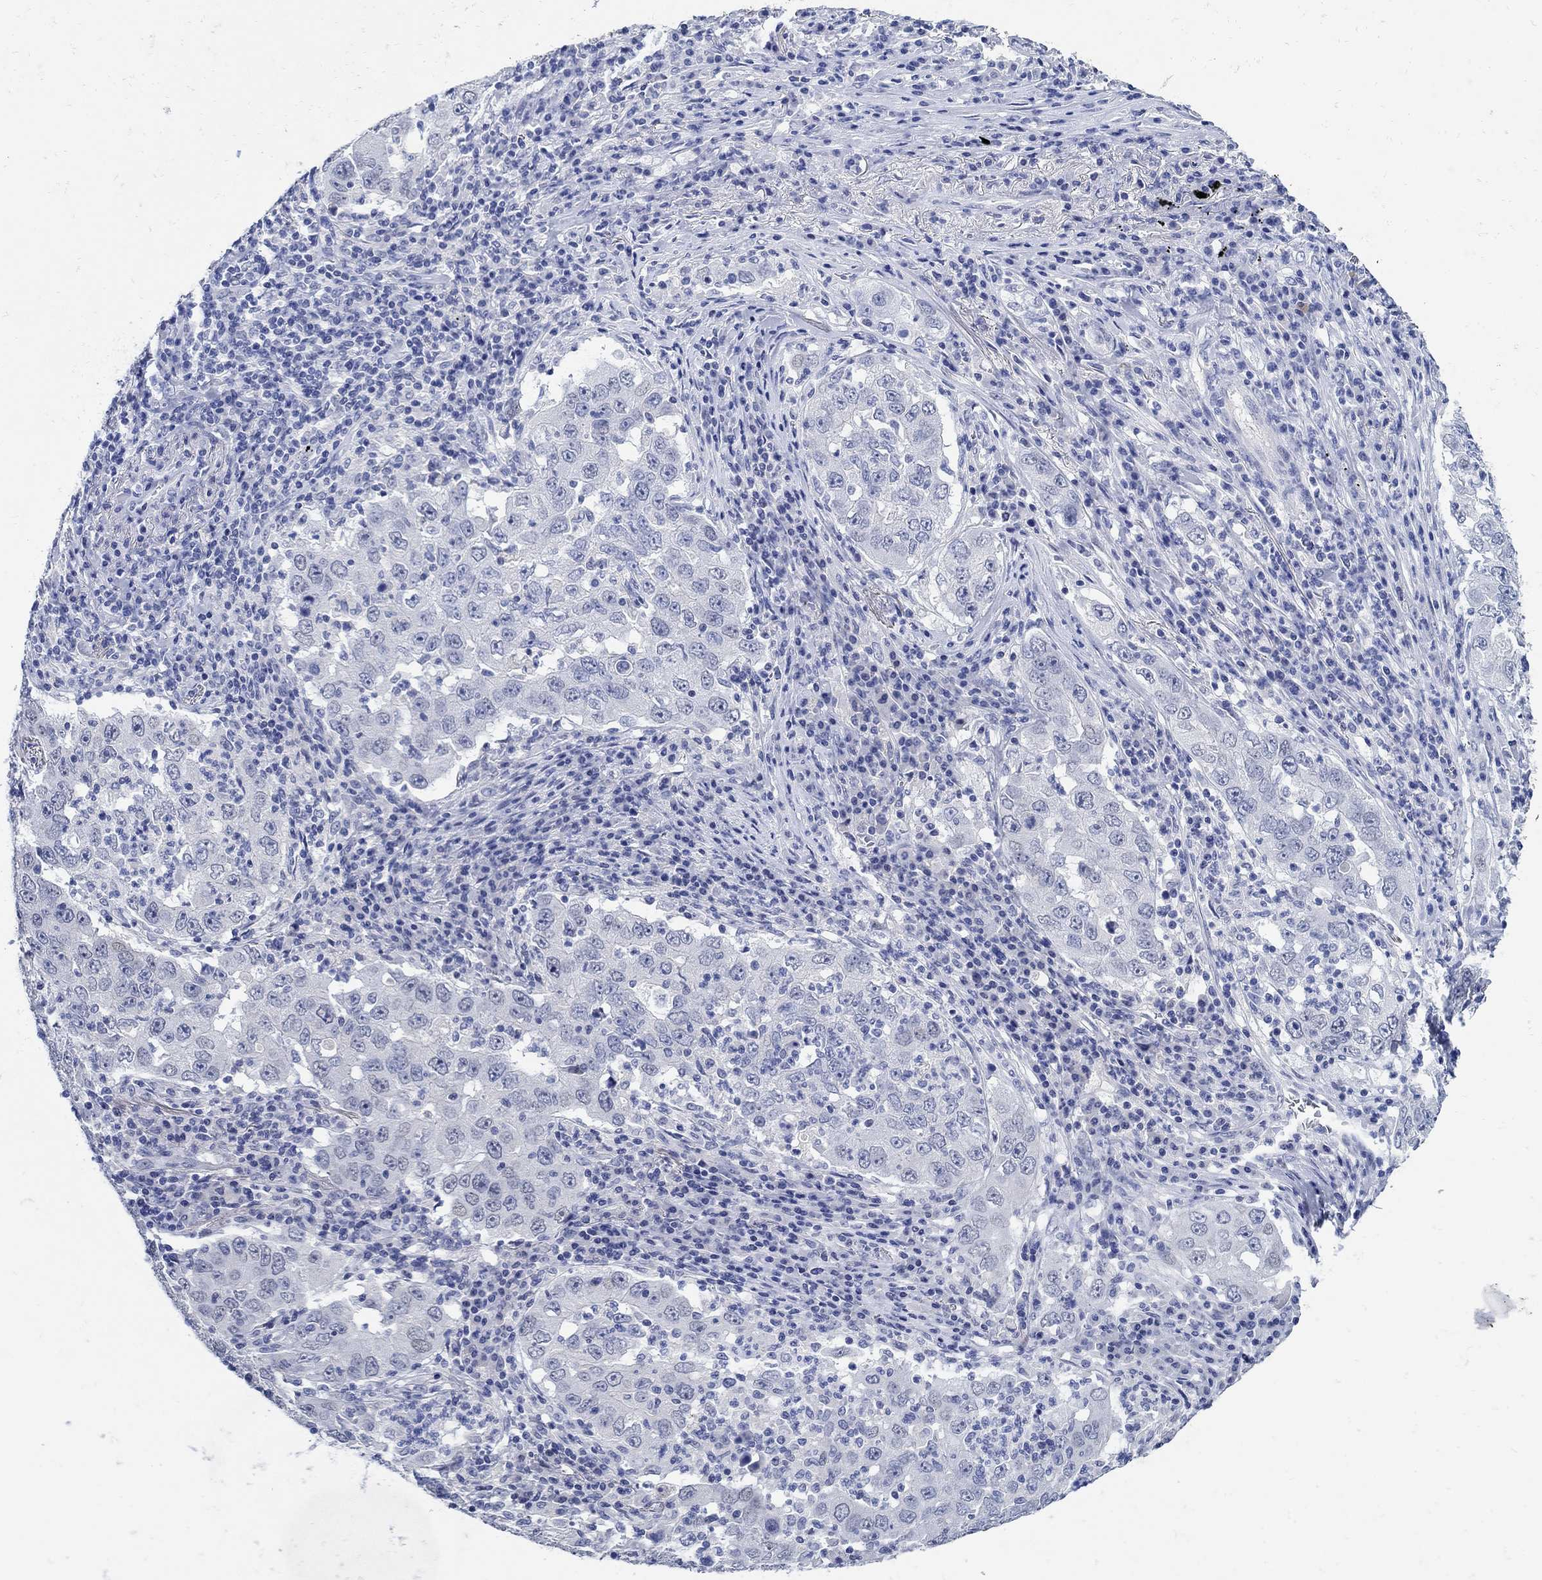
{"staining": {"intensity": "negative", "quantity": "none", "location": "none"}, "tissue": "lung cancer", "cell_type": "Tumor cells", "image_type": "cancer", "snomed": [{"axis": "morphology", "description": "Adenocarcinoma, NOS"}, {"axis": "topography", "description": "Lung"}], "caption": "Tumor cells are negative for brown protein staining in lung cancer (adenocarcinoma).", "gene": "NOS1", "patient": {"sex": "male", "age": 73}}